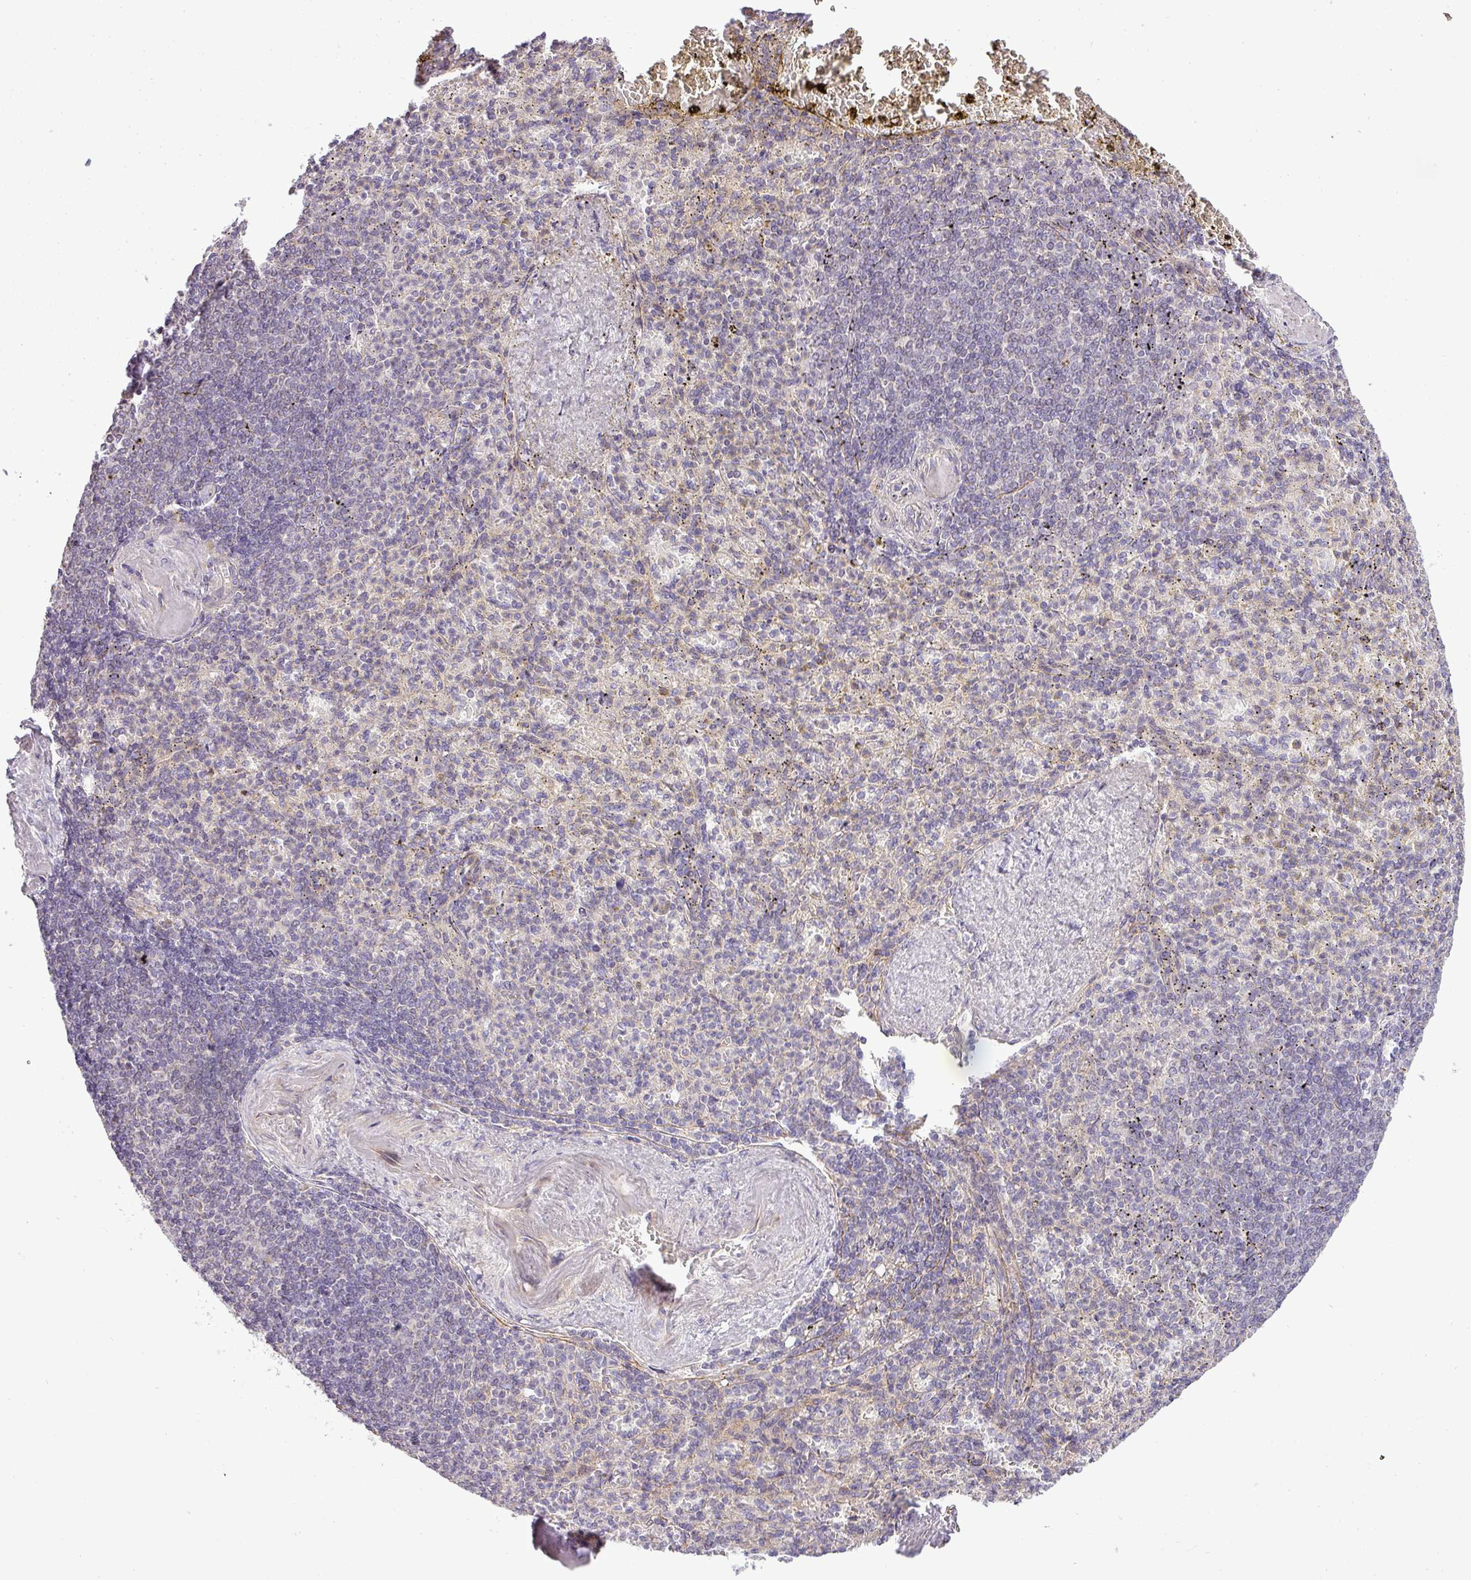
{"staining": {"intensity": "negative", "quantity": "none", "location": "none"}, "tissue": "spleen", "cell_type": "Cells in red pulp", "image_type": "normal", "snomed": [{"axis": "morphology", "description": "Normal tissue, NOS"}, {"axis": "topography", "description": "Spleen"}], "caption": "Cells in red pulp show no significant protein staining in normal spleen. (DAB immunohistochemistry (IHC) visualized using brightfield microscopy, high magnification).", "gene": "ZDHHC1", "patient": {"sex": "female", "age": 74}}